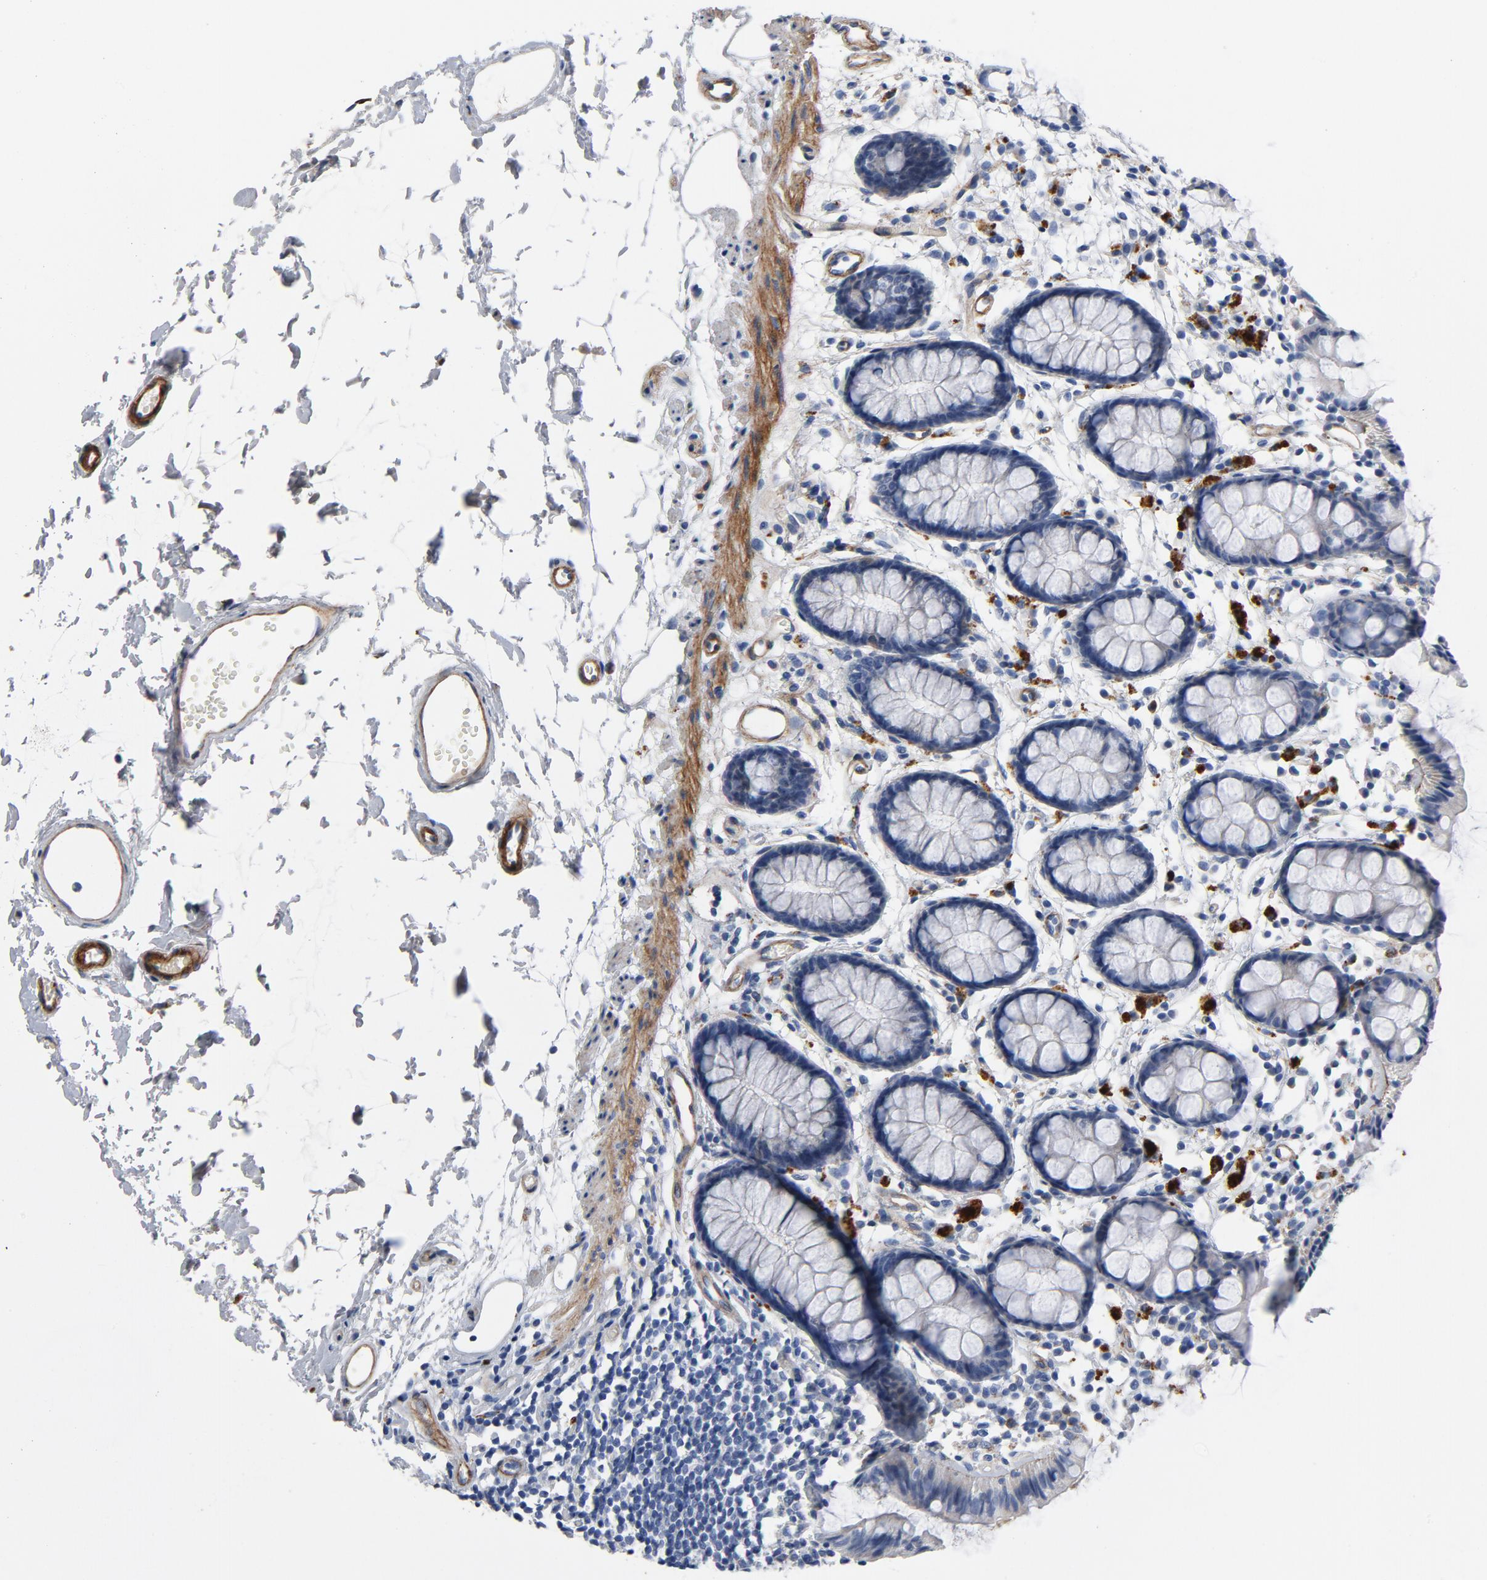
{"staining": {"intensity": "moderate", "quantity": "<25%", "location": "cytoplasmic/membranous"}, "tissue": "rectum", "cell_type": "Glandular cells", "image_type": "normal", "snomed": [{"axis": "morphology", "description": "Normal tissue, NOS"}, {"axis": "topography", "description": "Rectum"}], "caption": "A high-resolution photomicrograph shows immunohistochemistry (IHC) staining of benign rectum, which shows moderate cytoplasmic/membranous expression in approximately <25% of glandular cells.", "gene": "LAMC1", "patient": {"sex": "female", "age": 66}}